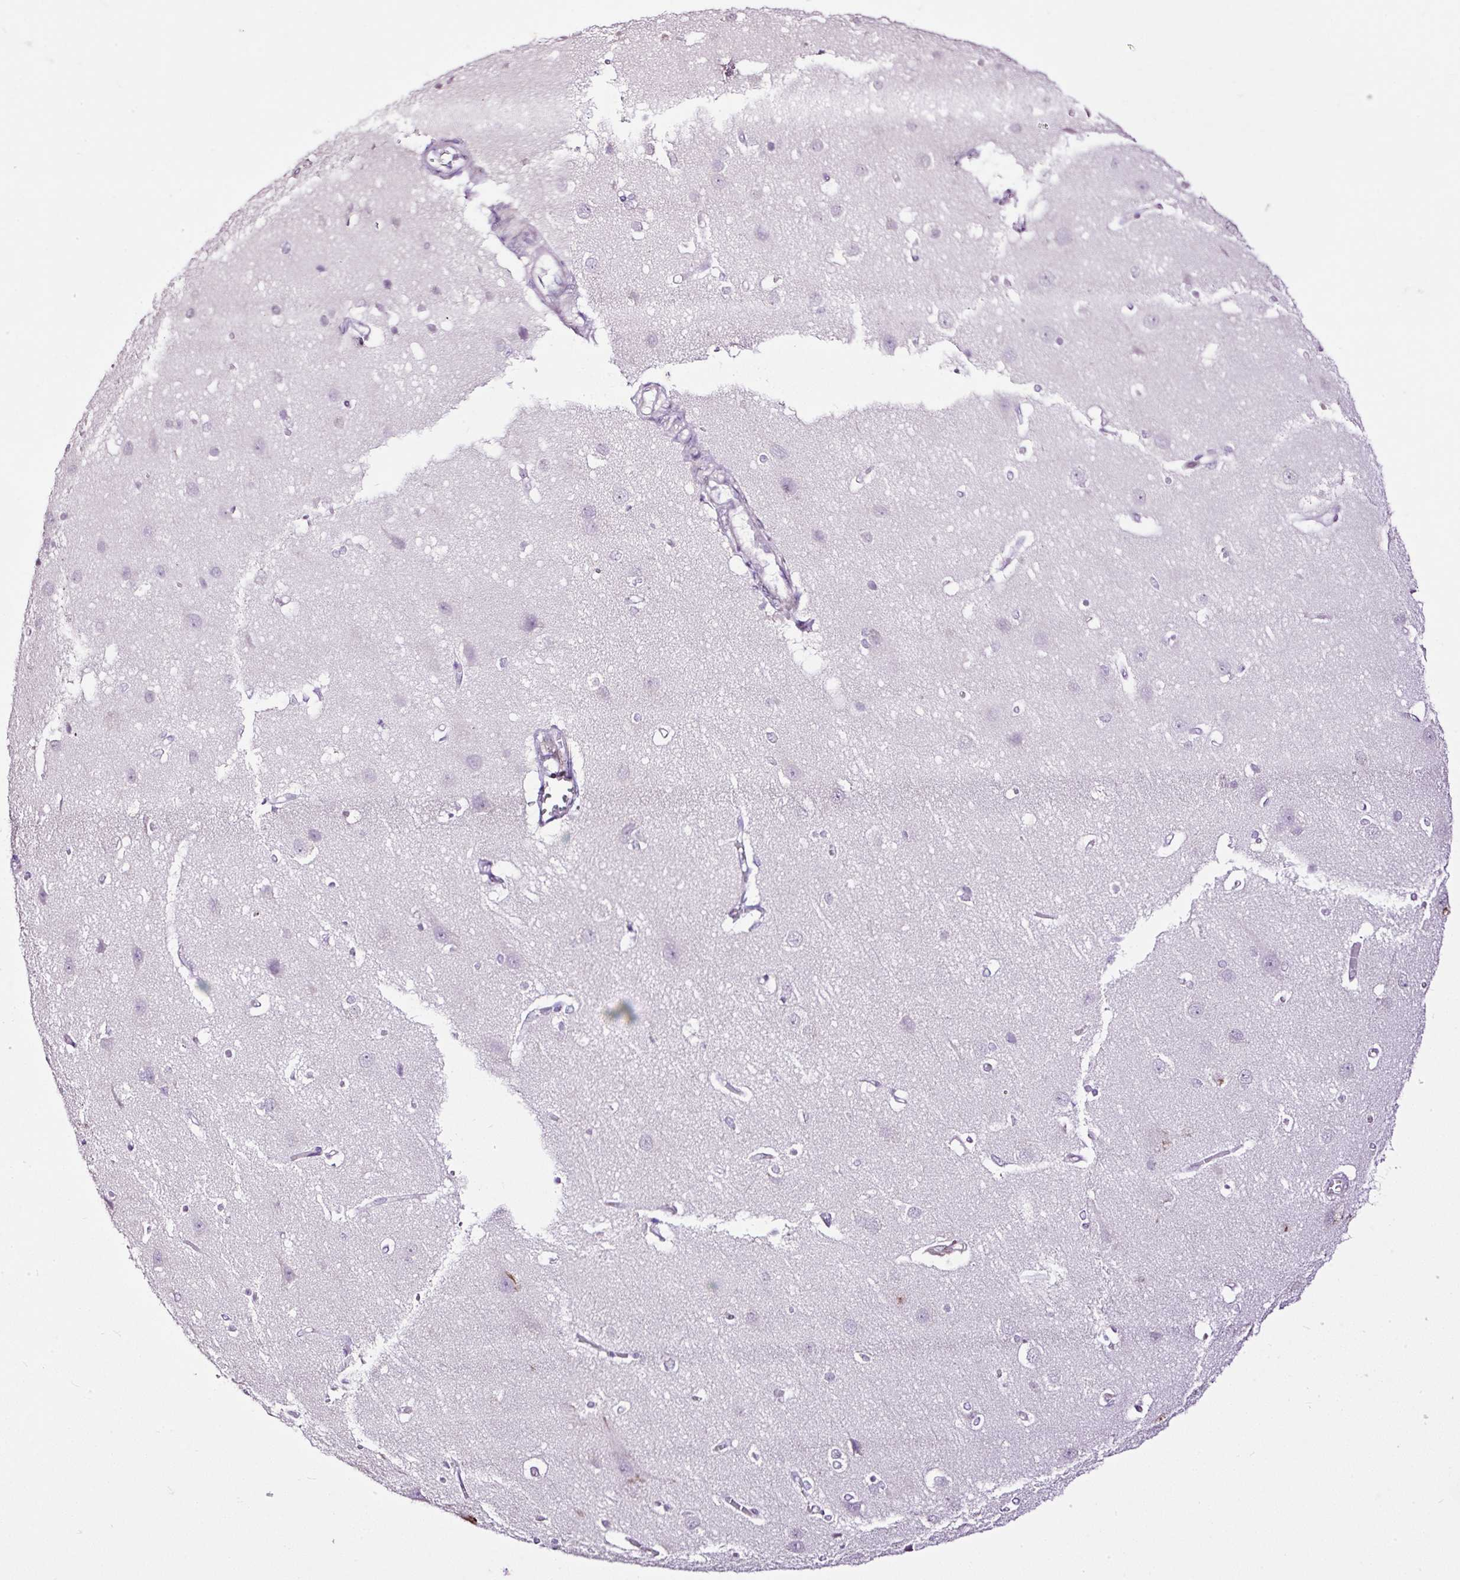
{"staining": {"intensity": "negative", "quantity": "none", "location": "none"}, "tissue": "cerebral cortex", "cell_type": "Endothelial cells", "image_type": "normal", "snomed": [{"axis": "morphology", "description": "Normal tissue, NOS"}, {"axis": "topography", "description": "Cerebral cortex"}], "caption": "A micrograph of cerebral cortex stained for a protein displays no brown staining in endothelial cells. The staining is performed using DAB brown chromogen with nuclei counter-stained in using hematoxylin.", "gene": "MAGEB16", "patient": {"sex": "male", "age": 37}}